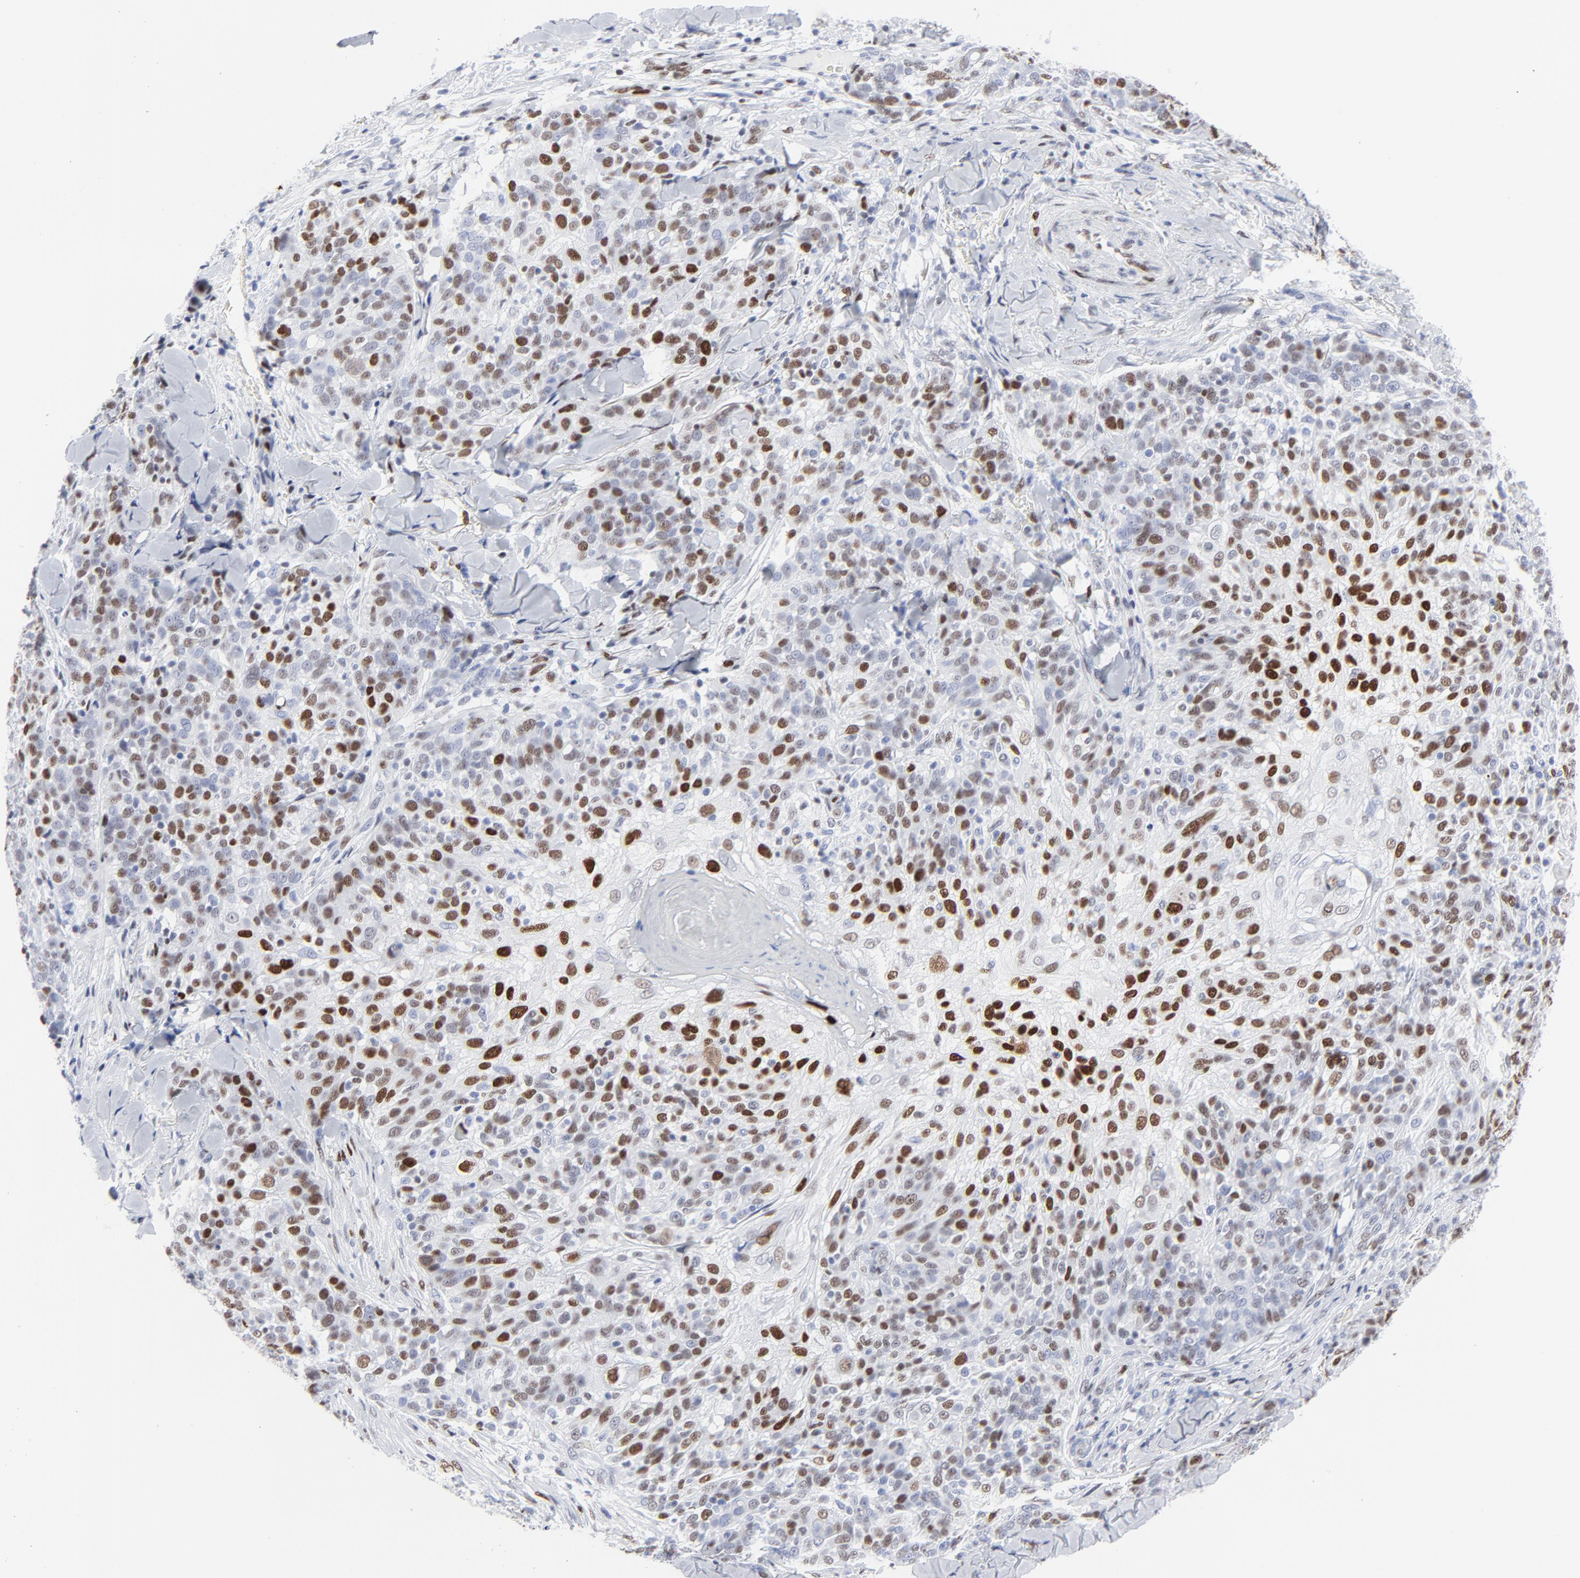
{"staining": {"intensity": "moderate", "quantity": "25%-75%", "location": "nuclear"}, "tissue": "skin cancer", "cell_type": "Tumor cells", "image_type": "cancer", "snomed": [{"axis": "morphology", "description": "Normal tissue, NOS"}, {"axis": "morphology", "description": "Squamous cell carcinoma, NOS"}, {"axis": "topography", "description": "Skin"}], "caption": "Immunohistochemical staining of skin cancer (squamous cell carcinoma) reveals medium levels of moderate nuclear positivity in approximately 25%-75% of tumor cells. (DAB IHC, brown staining for protein, blue staining for nuclei).", "gene": "JUN", "patient": {"sex": "female", "age": 83}}